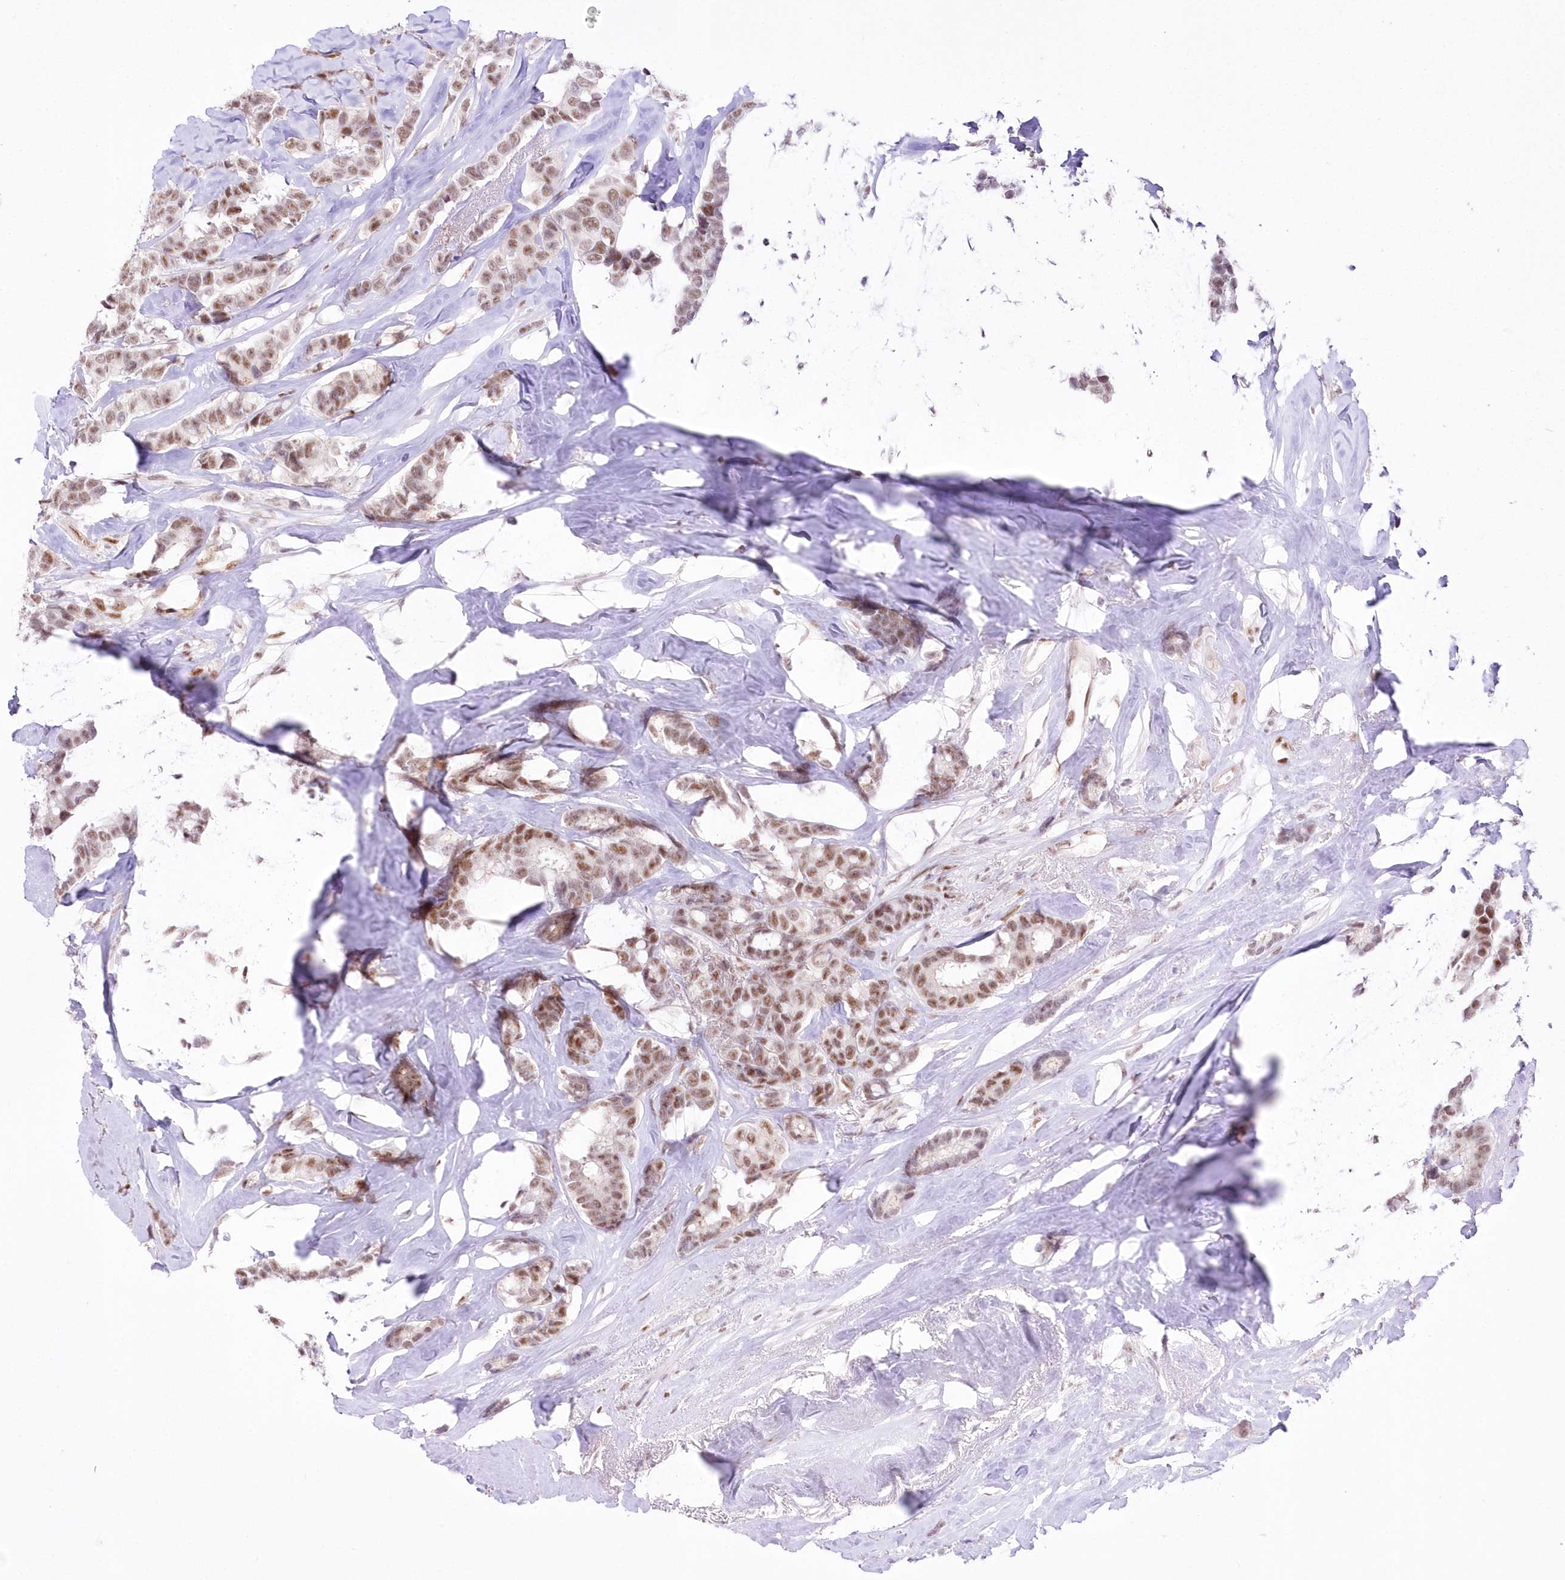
{"staining": {"intensity": "strong", "quantity": ">75%", "location": "nuclear"}, "tissue": "breast cancer", "cell_type": "Tumor cells", "image_type": "cancer", "snomed": [{"axis": "morphology", "description": "Duct carcinoma"}, {"axis": "topography", "description": "Breast"}], "caption": "A photomicrograph showing strong nuclear staining in approximately >75% of tumor cells in breast cancer, as visualized by brown immunohistochemical staining.", "gene": "NSUN2", "patient": {"sex": "female", "age": 40}}